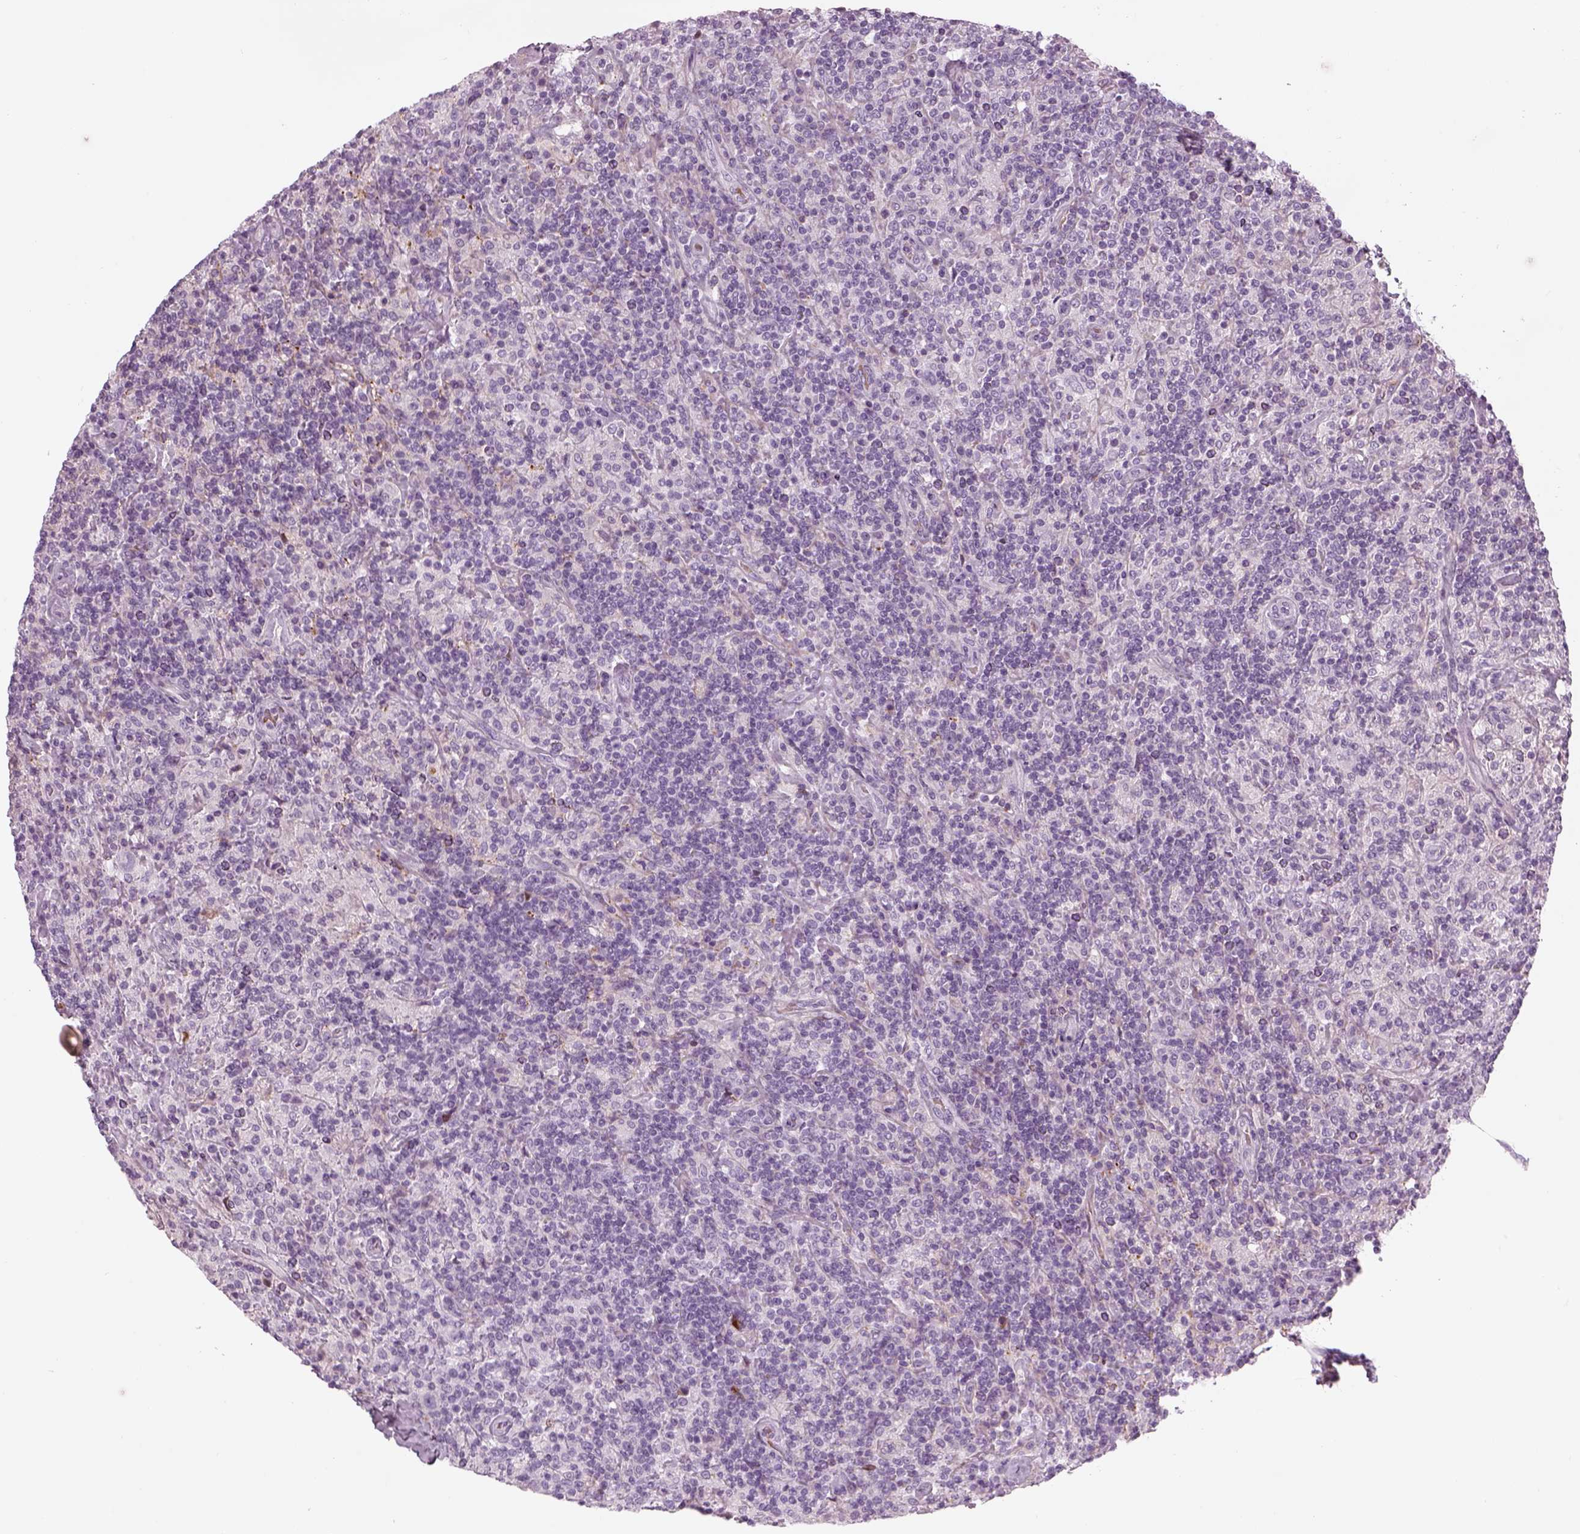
{"staining": {"intensity": "negative", "quantity": "none", "location": "none"}, "tissue": "lymphoma", "cell_type": "Tumor cells", "image_type": "cancer", "snomed": [{"axis": "morphology", "description": "Hodgkin's disease, NOS"}, {"axis": "topography", "description": "Lymph node"}], "caption": "Immunohistochemical staining of Hodgkin's disease exhibits no significant expression in tumor cells.", "gene": "PABPC1L2B", "patient": {"sex": "male", "age": 70}}